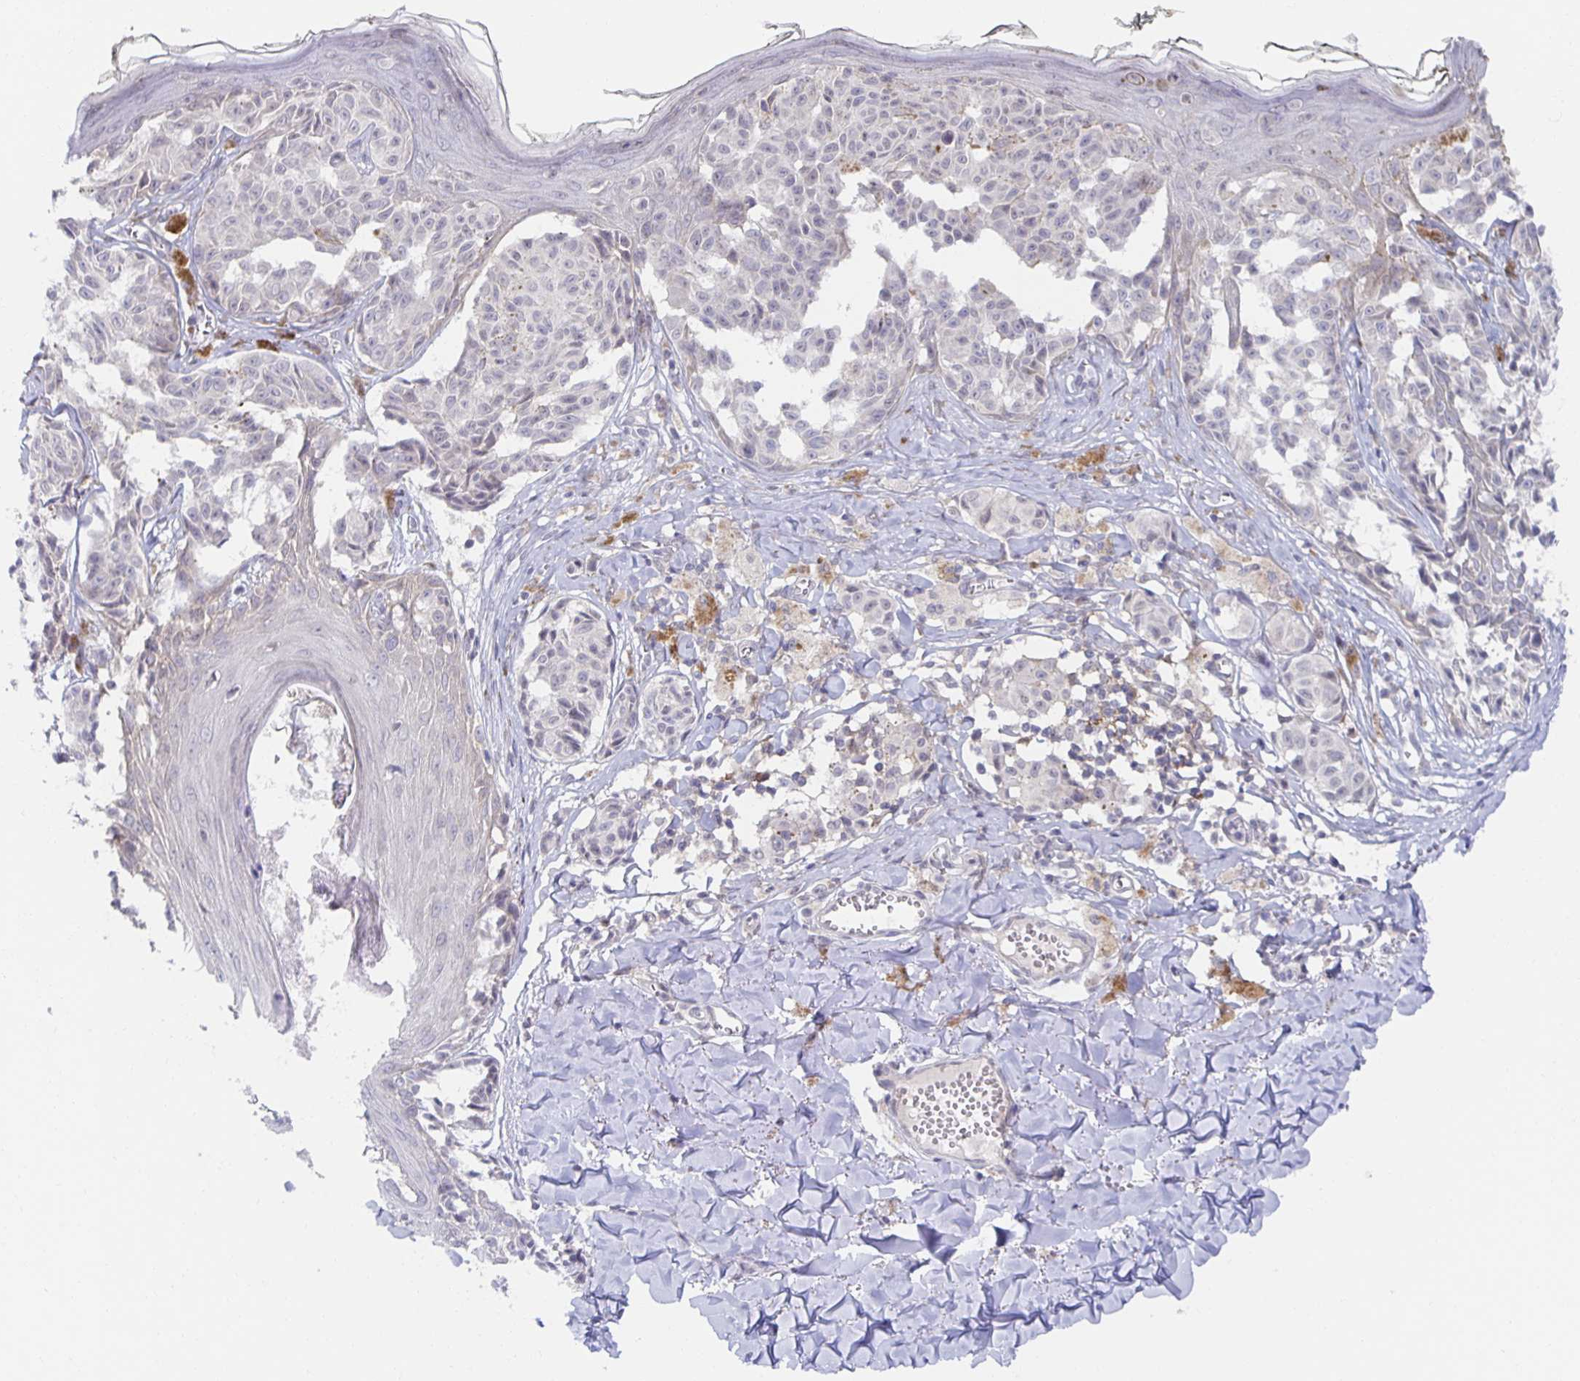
{"staining": {"intensity": "negative", "quantity": "none", "location": "none"}, "tissue": "melanoma", "cell_type": "Tumor cells", "image_type": "cancer", "snomed": [{"axis": "morphology", "description": "Malignant melanoma, NOS"}, {"axis": "topography", "description": "Skin"}], "caption": "Melanoma stained for a protein using IHC exhibits no positivity tumor cells.", "gene": "BAD", "patient": {"sex": "female", "age": 43}}